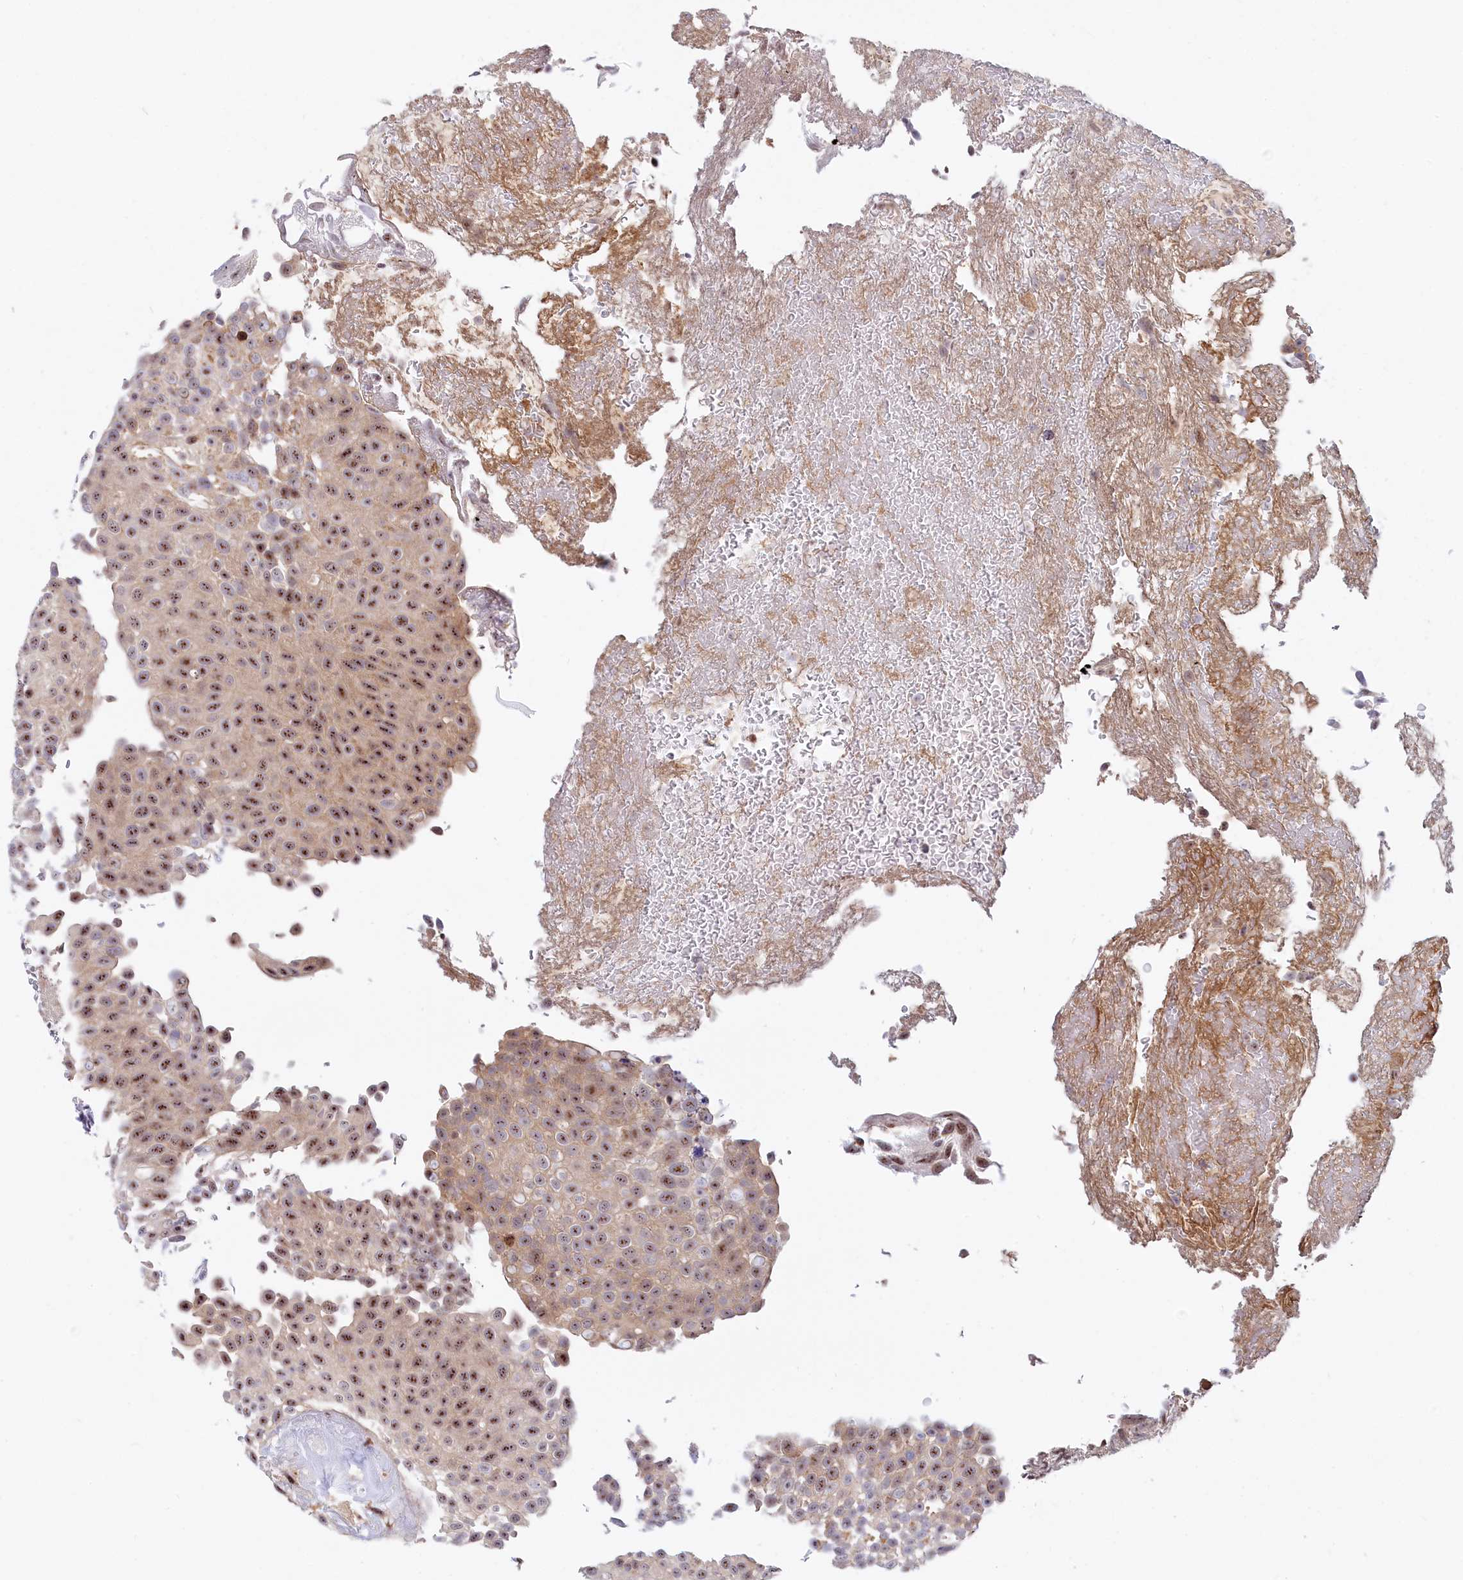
{"staining": {"intensity": "moderate", "quantity": ">75%", "location": "nuclear"}, "tissue": "urothelial cancer", "cell_type": "Tumor cells", "image_type": "cancer", "snomed": [{"axis": "morphology", "description": "Urothelial carcinoma, Low grade"}, {"axis": "topography", "description": "Urinary bladder"}], "caption": "Immunohistochemistry photomicrograph of urothelial cancer stained for a protein (brown), which displays medium levels of moderate nuclear positivity in about >75% of tumor cells.", "gene": "TAB1", "patient": {"sex": "male", "age": 78}}